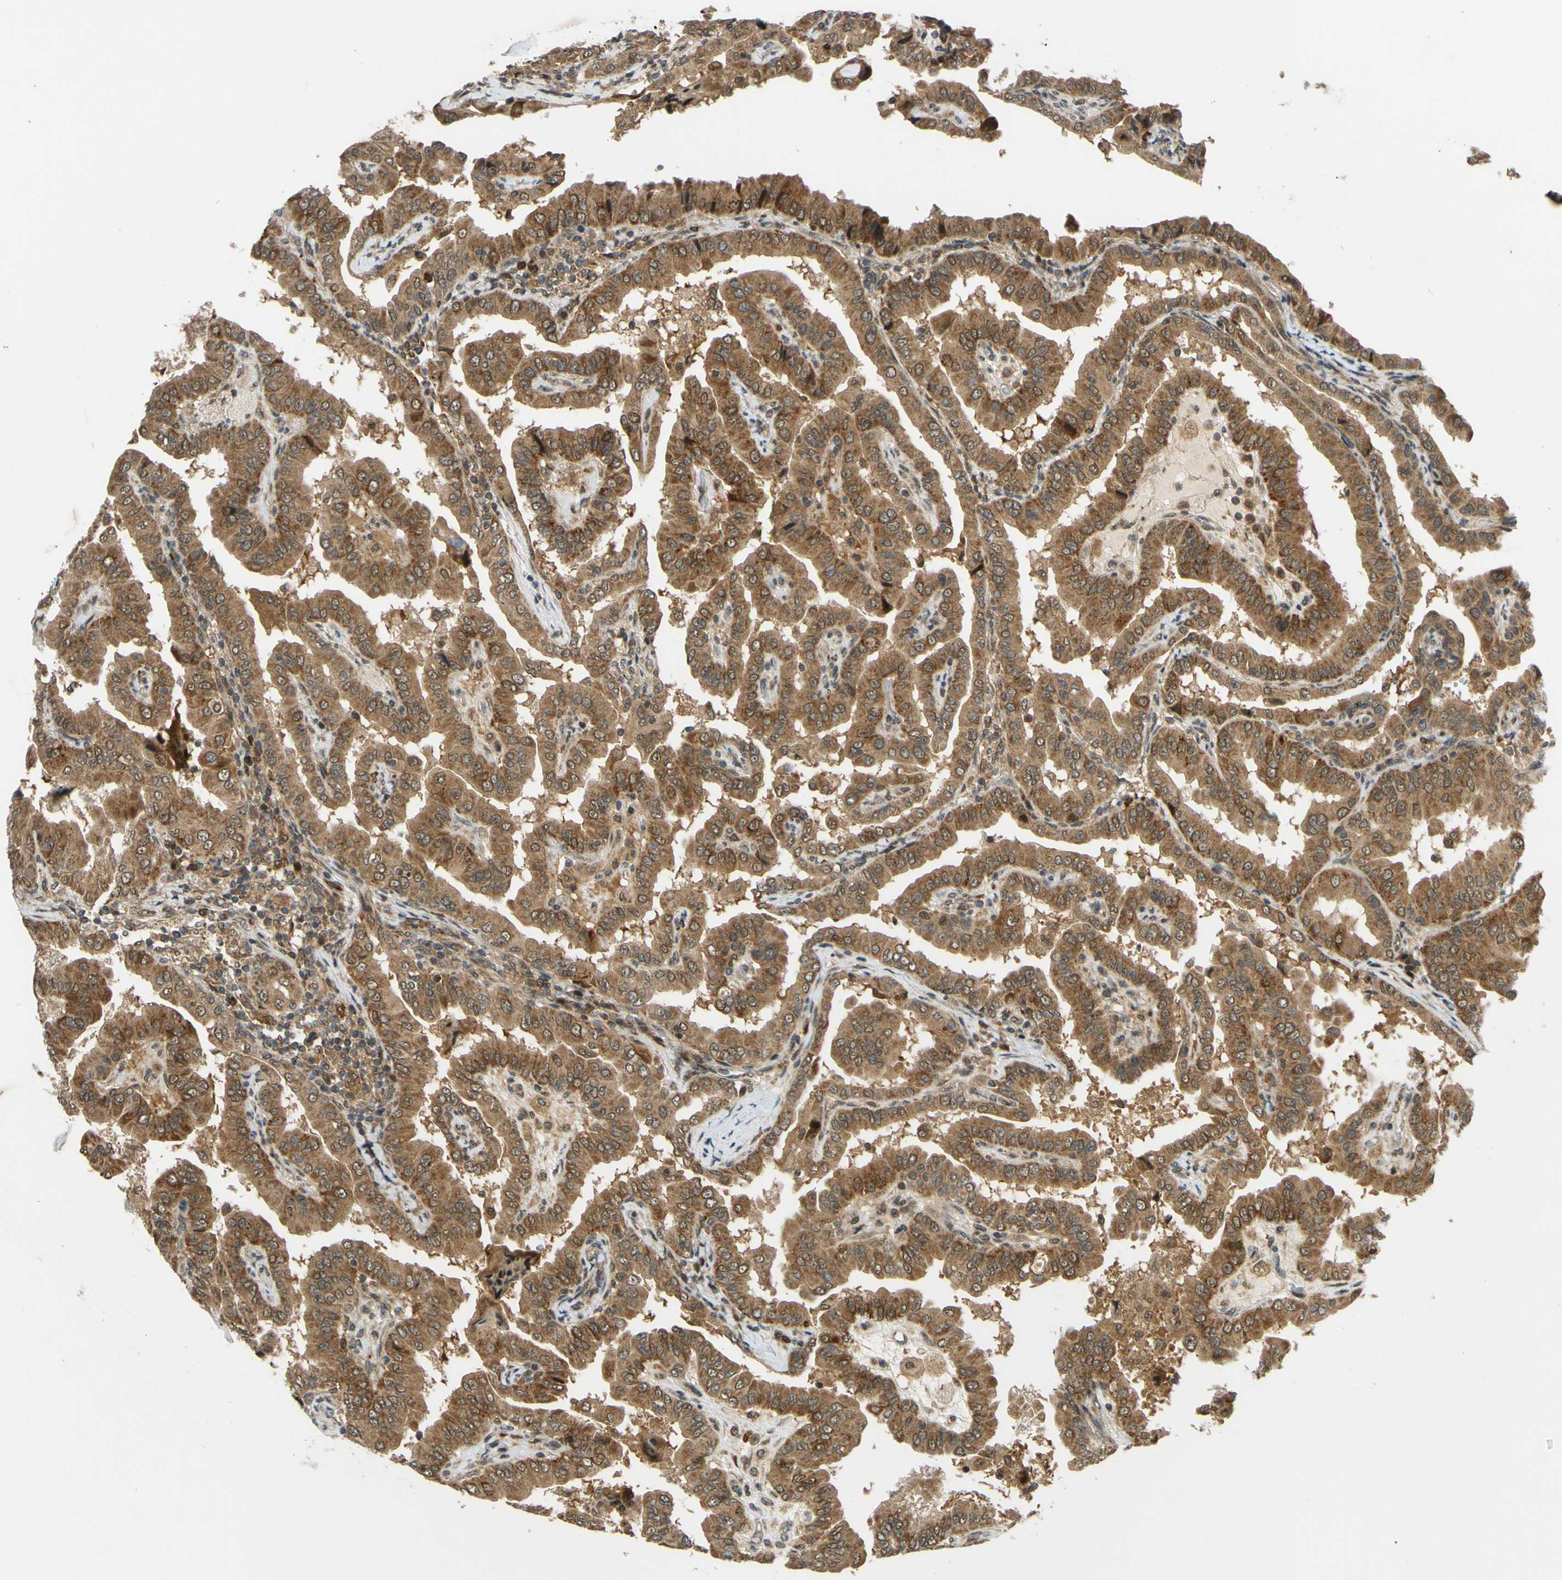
{"staining": {"intensity": "moderate", "quantity": ">75%", "location": "cytoplasmic/membranous"}, "tissue": "thyroid cancer", "cell_type": "Tumor cells", "image_type": "cancer", "snomed": [{"axis": "morphology", "description": "Papillary adenocarcinoma, NOS"}, {"axis": "topography", "description": "Thyroid gland"}], "caption": "Human thyroid papillary adenocarcinoma stained for a protein (brown) shows moderate cytoplasmic/membranous positive expression in approximately >75% of tumor cells.", "gene": "ABCC8", "patient": {"sex": "male", "age": 33}}